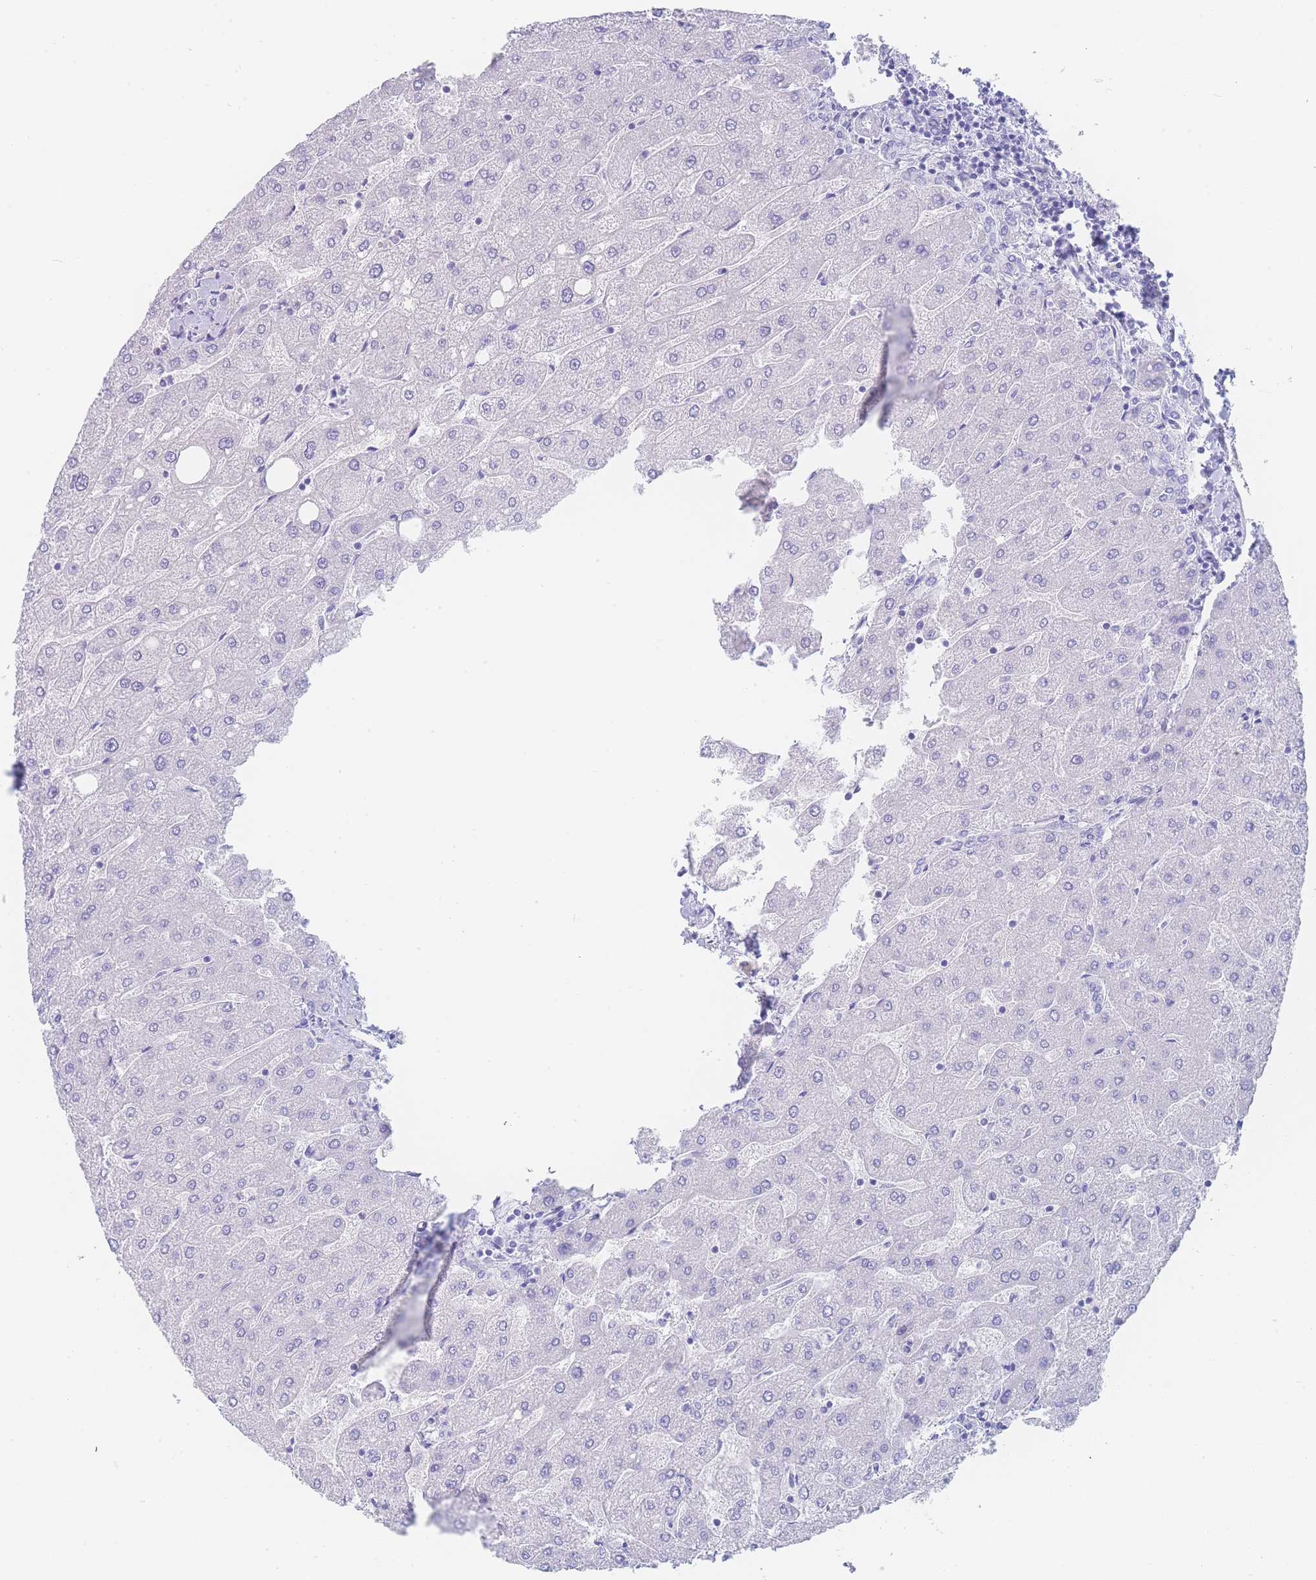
{"staining": {"intensity": "negative", "quantity": "none", "location": "none"}, "tissue": "liver", "cell_type": "Cholangiocytes", "image_type": "normal", "snomed": [{"axis": "morphology", "description": "Normal tissue, NOS"}, {"axis": "topography", "description": "Liver"}], "caption": "This micrograph is of unremarkable liver stained with immunohistochemistry to label a protein in brown with the nuclei are counter-stained blue. There is no positivity in cholangiocytes. (IHC, brightfield microscopy, high magnification).", "gene": "LZTFL1", "patient": {"sex": "male", "age": 67}}